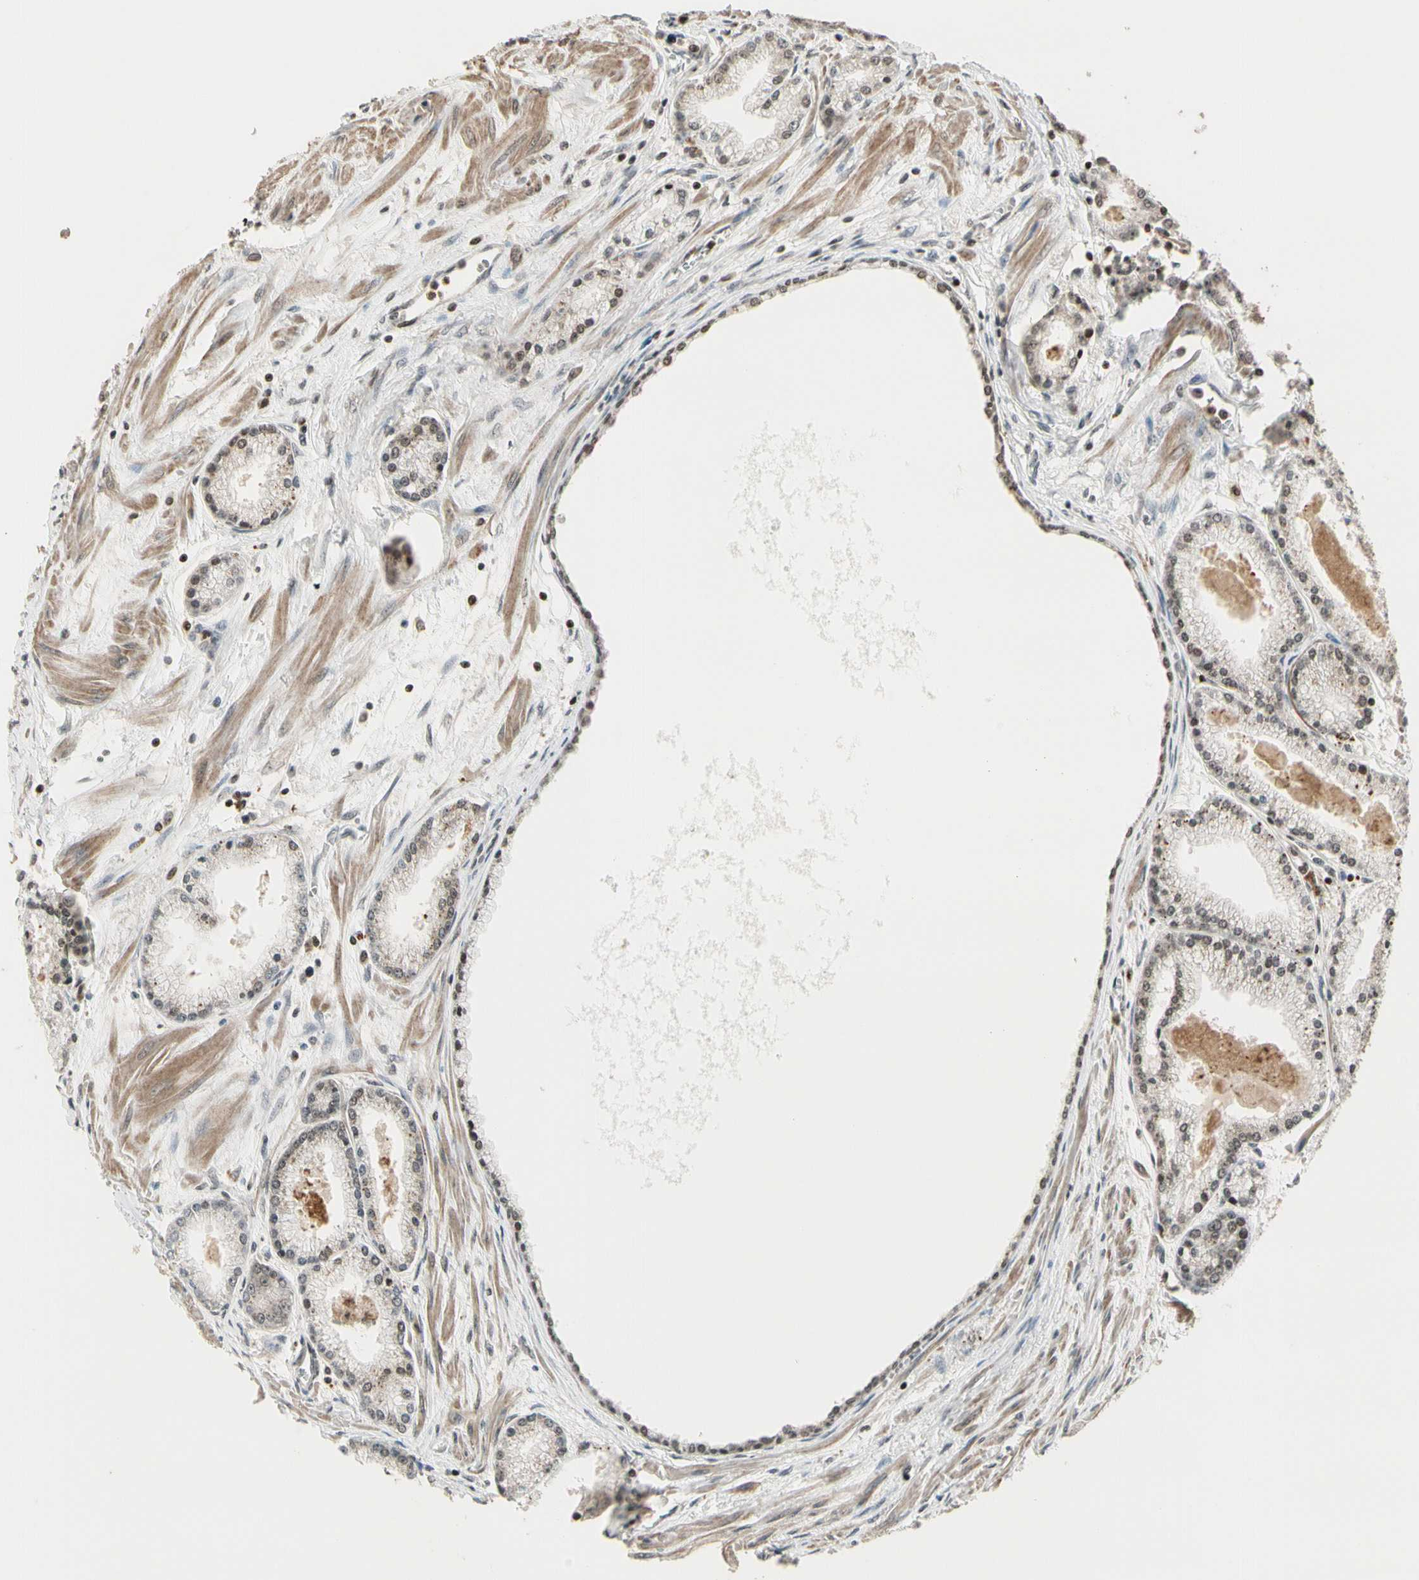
{"staining": {"intensity": "moderate", "quantity": "25%-75%", "location": "nuclear"}, "tissue": "prostate cancer", "cell_type": "Tumor cells", "image_type": "cancer", "snomed": [{"axis": "morphology", "description": "Adenocarcinoma, High grade"}, {"axis": "topography", "description": "Prostate"}], "caption": "There is medium levels of moderate nuclear expression in tumor cells of prostate cancer (high-grade adenocarcinoma), as demonstrated by immunohistochemical staining (brown color).", "gene": "TSHZ3", "patient": {"sex": "male", "age": 61}}